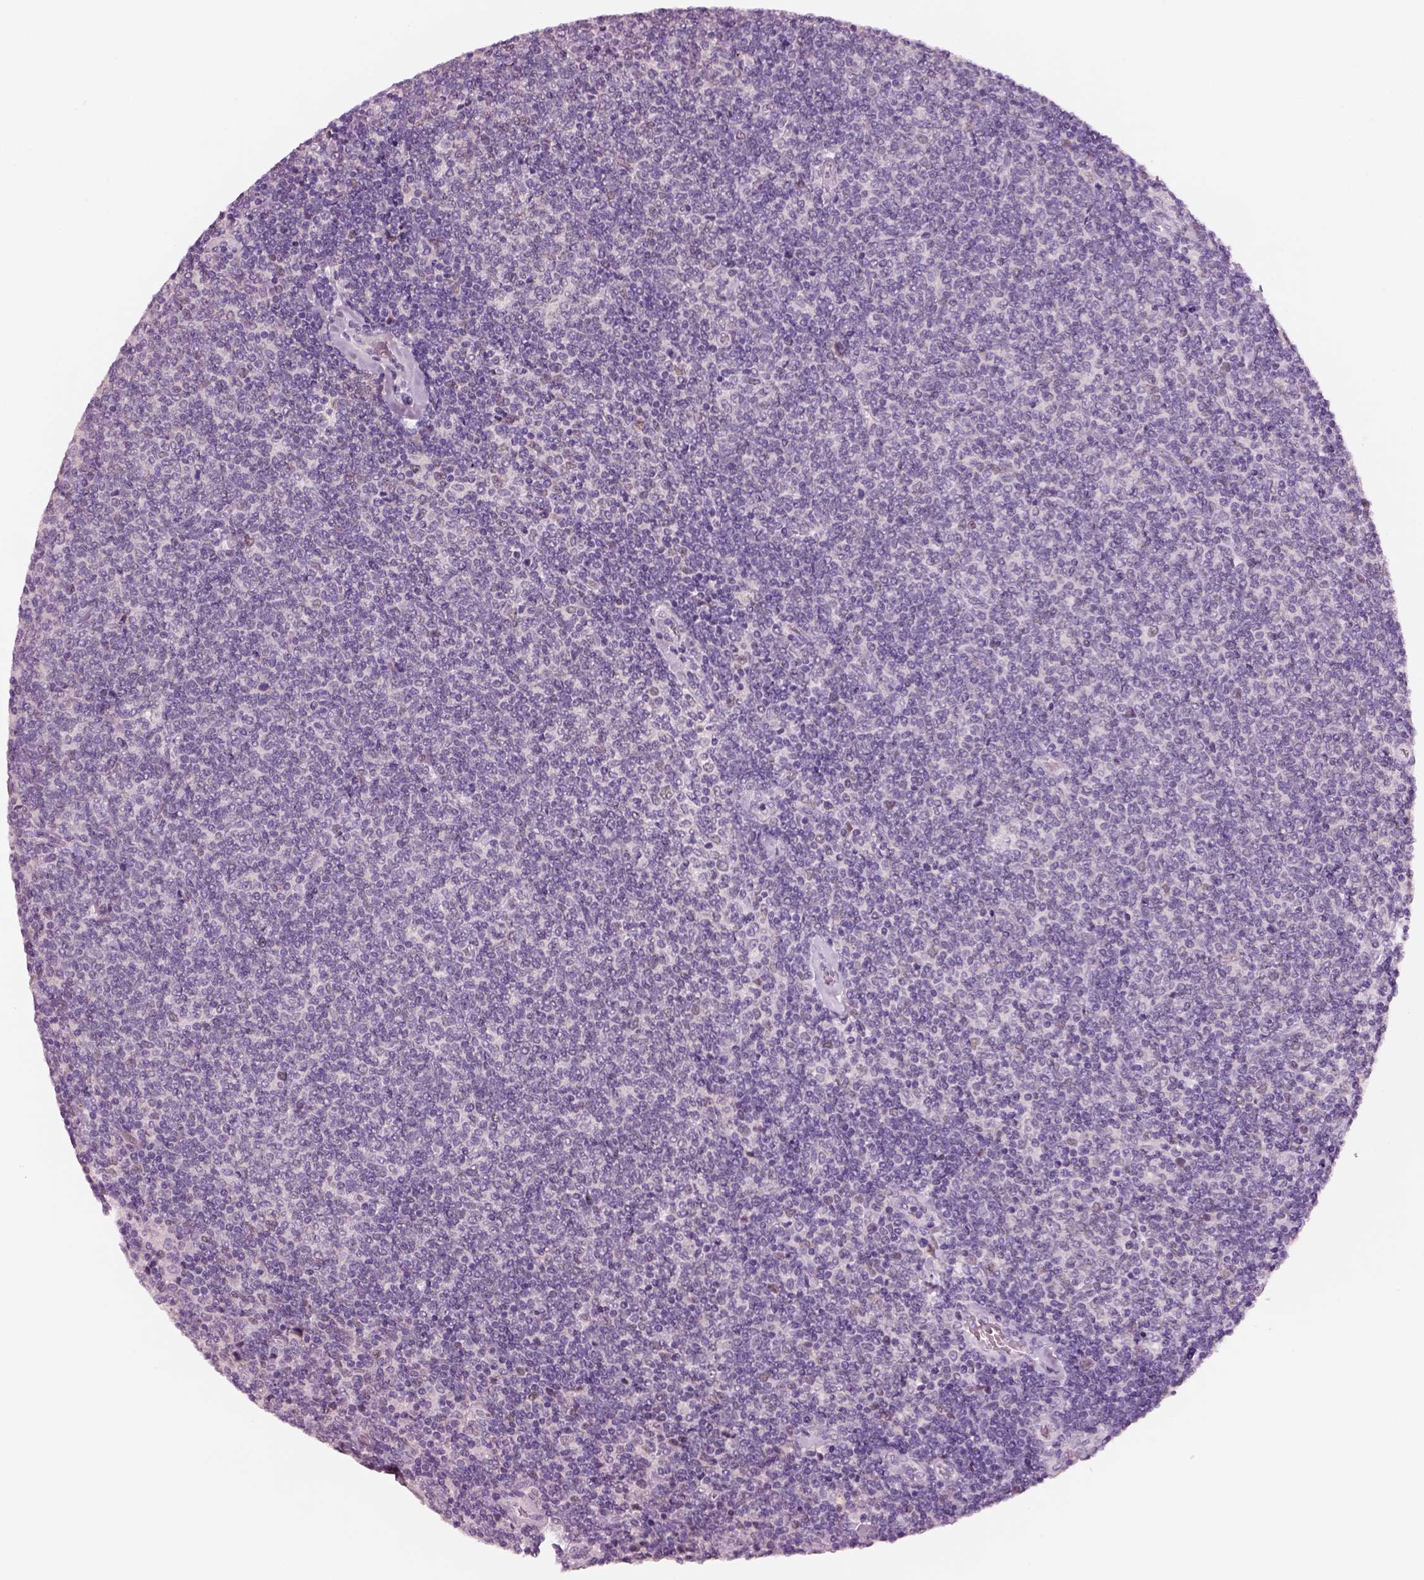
{"staining": {"intensity": "negative", "quantity": "none", "location": "none"}, "tissue": "lymphoma", "cell_type": "Tumor cells", "image_type": "cancer", "snomed": [{"axis": "morphology", "description": "Malignant lymphoma, non-Hodgkin's type, Low grade"}, {"axis": "topography", "description": "Lymph node"}], "caption": "Tumor cells are negative for protein expression in human low-grade malignant lymphoma, non-Hodgkin's type.", "gene": "ELSPBP1", "patient": {"sex": "male", "age": 52}}